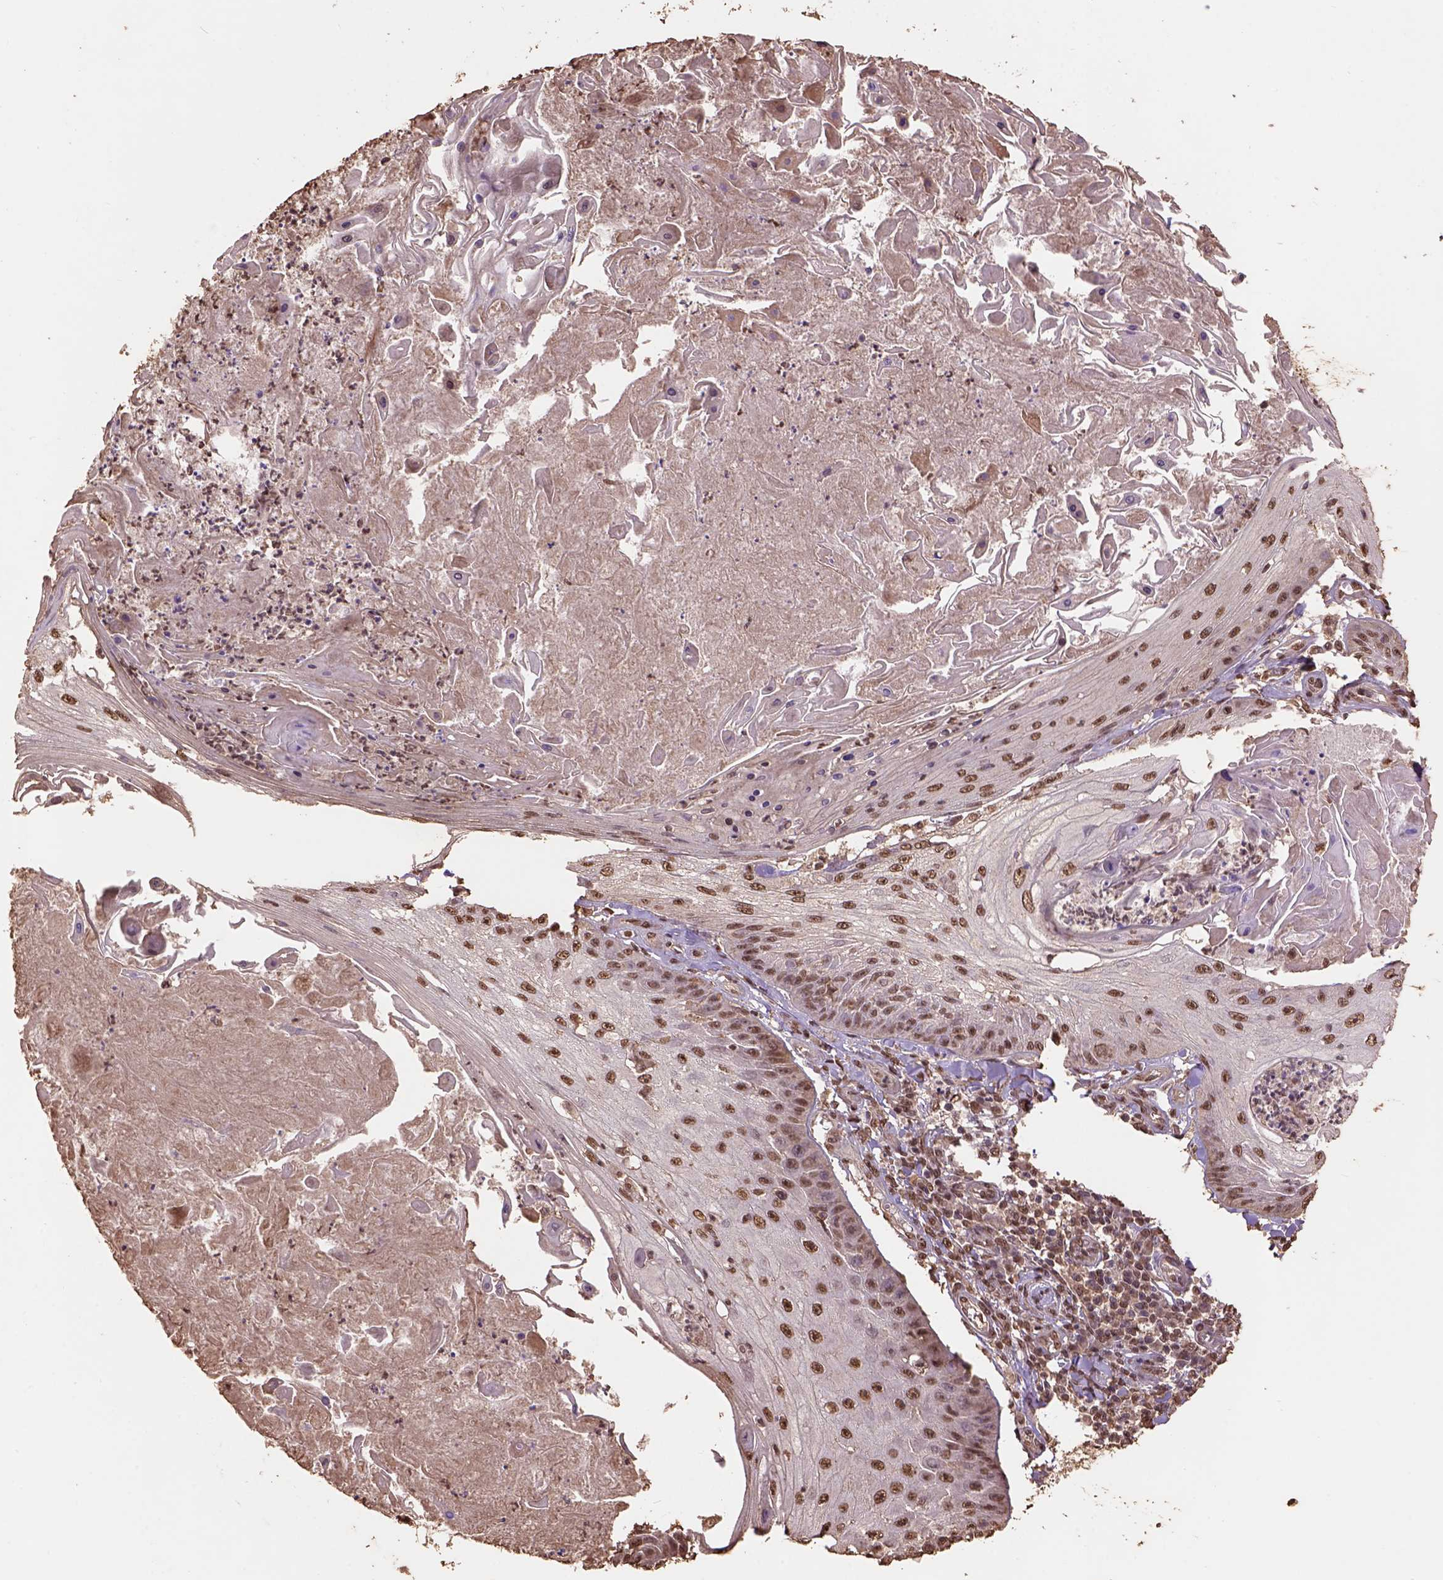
{"staining": {"intensity": "strong", "quantity": ">75%", "location": "nuclear"}, "tissue": "skin cancer", "cell_type": "Tumor cells", "image_type": "cancer", "snomed": [{"axis": "morphology", "description": "Squamous cell carcinoma, NOS"}, {"axis": "topography", "description": "Skin"}], "caption": "Immunohistochemical staining of human skin squamous cell carcinoma shows high levels of strong nuclear positivity in approximately >75% of tumor cells. Nuclei are stained in blue.", "gene": "CSTF2T", "patient": {"sex": "male", "age": 70}}